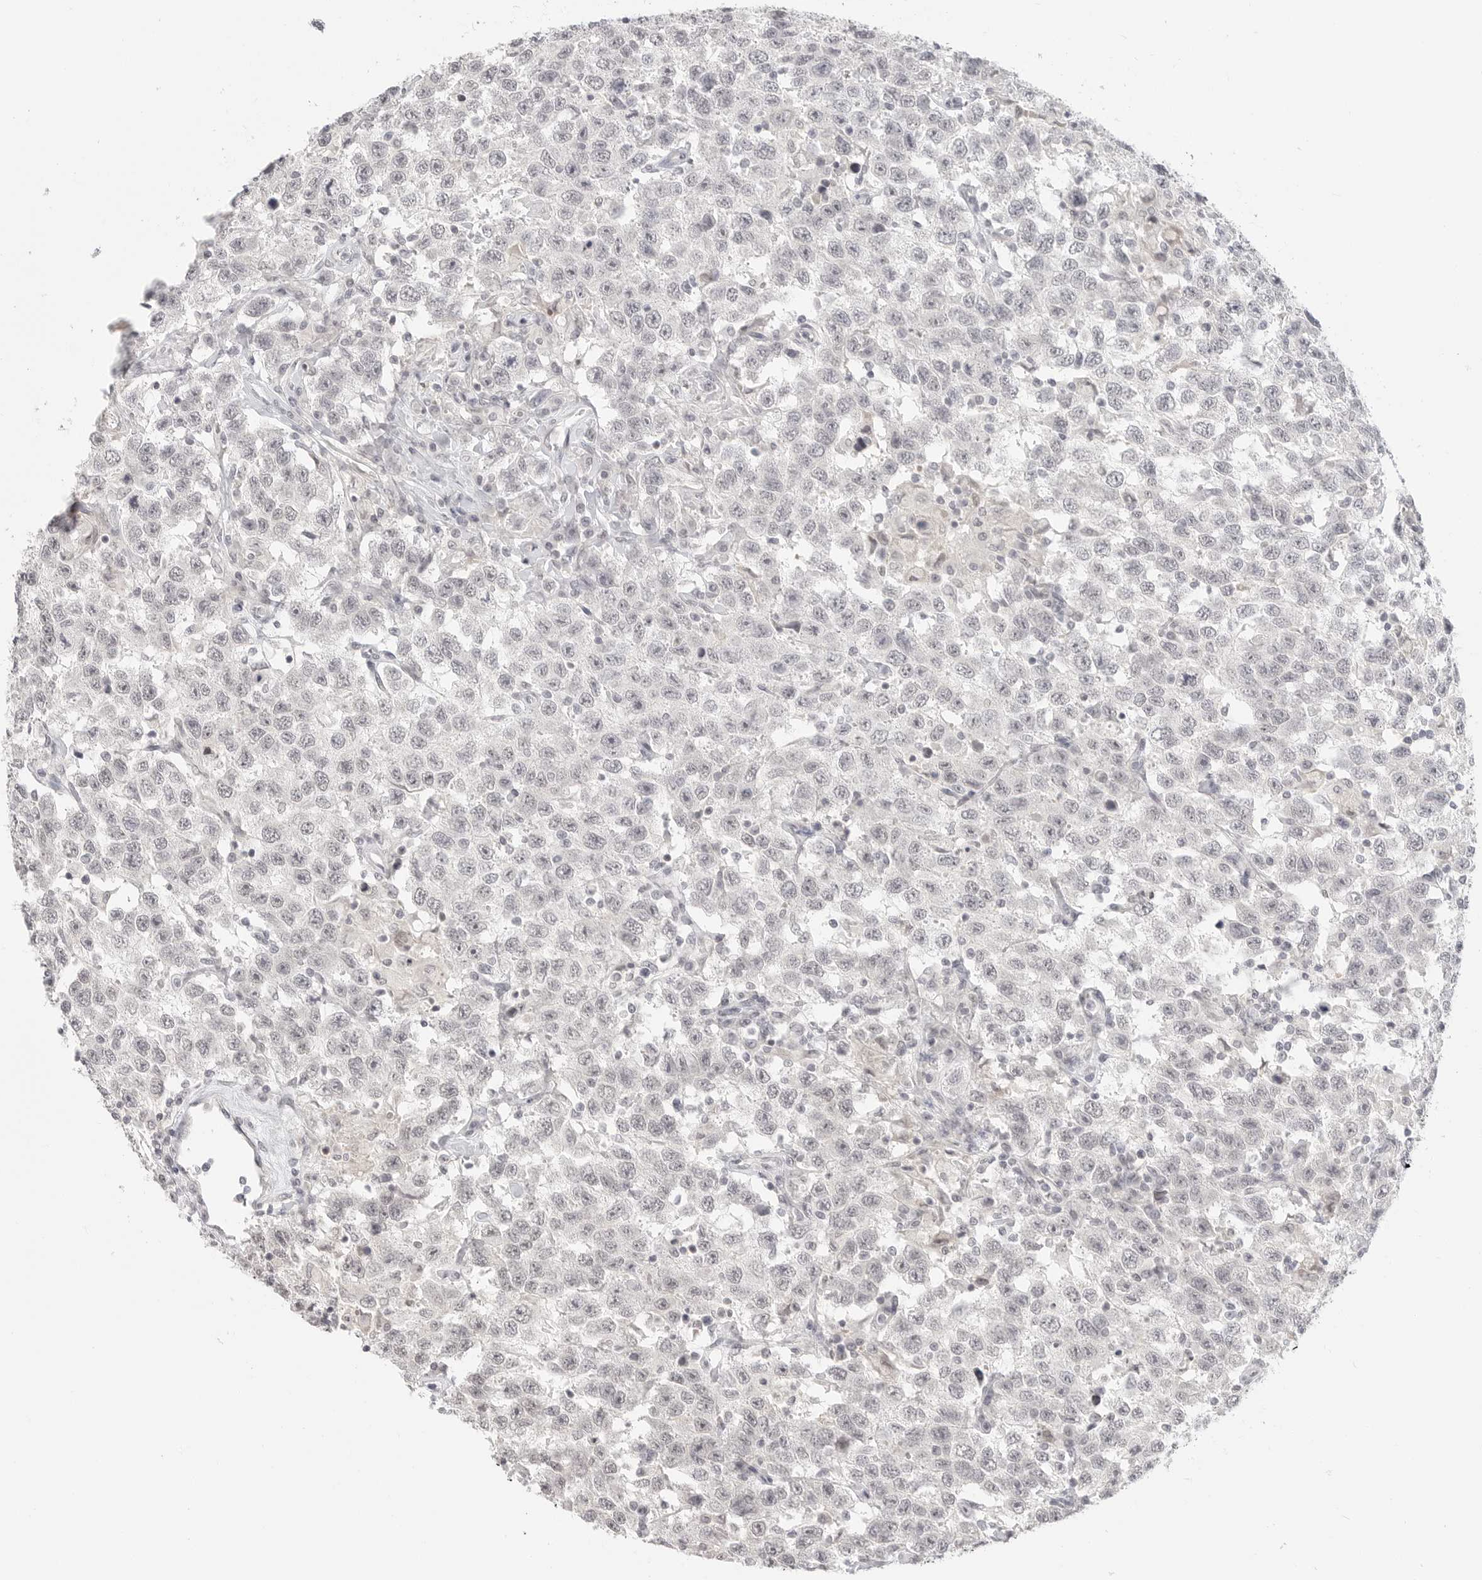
{"staining": {"intensity": "negative", "quantity": "none", "location": "none"}, "tissue": "testis cancer", "cell_type": "Tumor cells", "image_type": "cancer", "snomed": [{"axis": "morphology", "description": "Seminoma, NOS"}, {"axis": "topography", "description": "Testis"}], "caption": "Protein analysis of testis cancer (seminoma) reveals no significant staining in tumor cells.", "gene": "KLK11", "patient": {"sex": "male", "age": 41}}